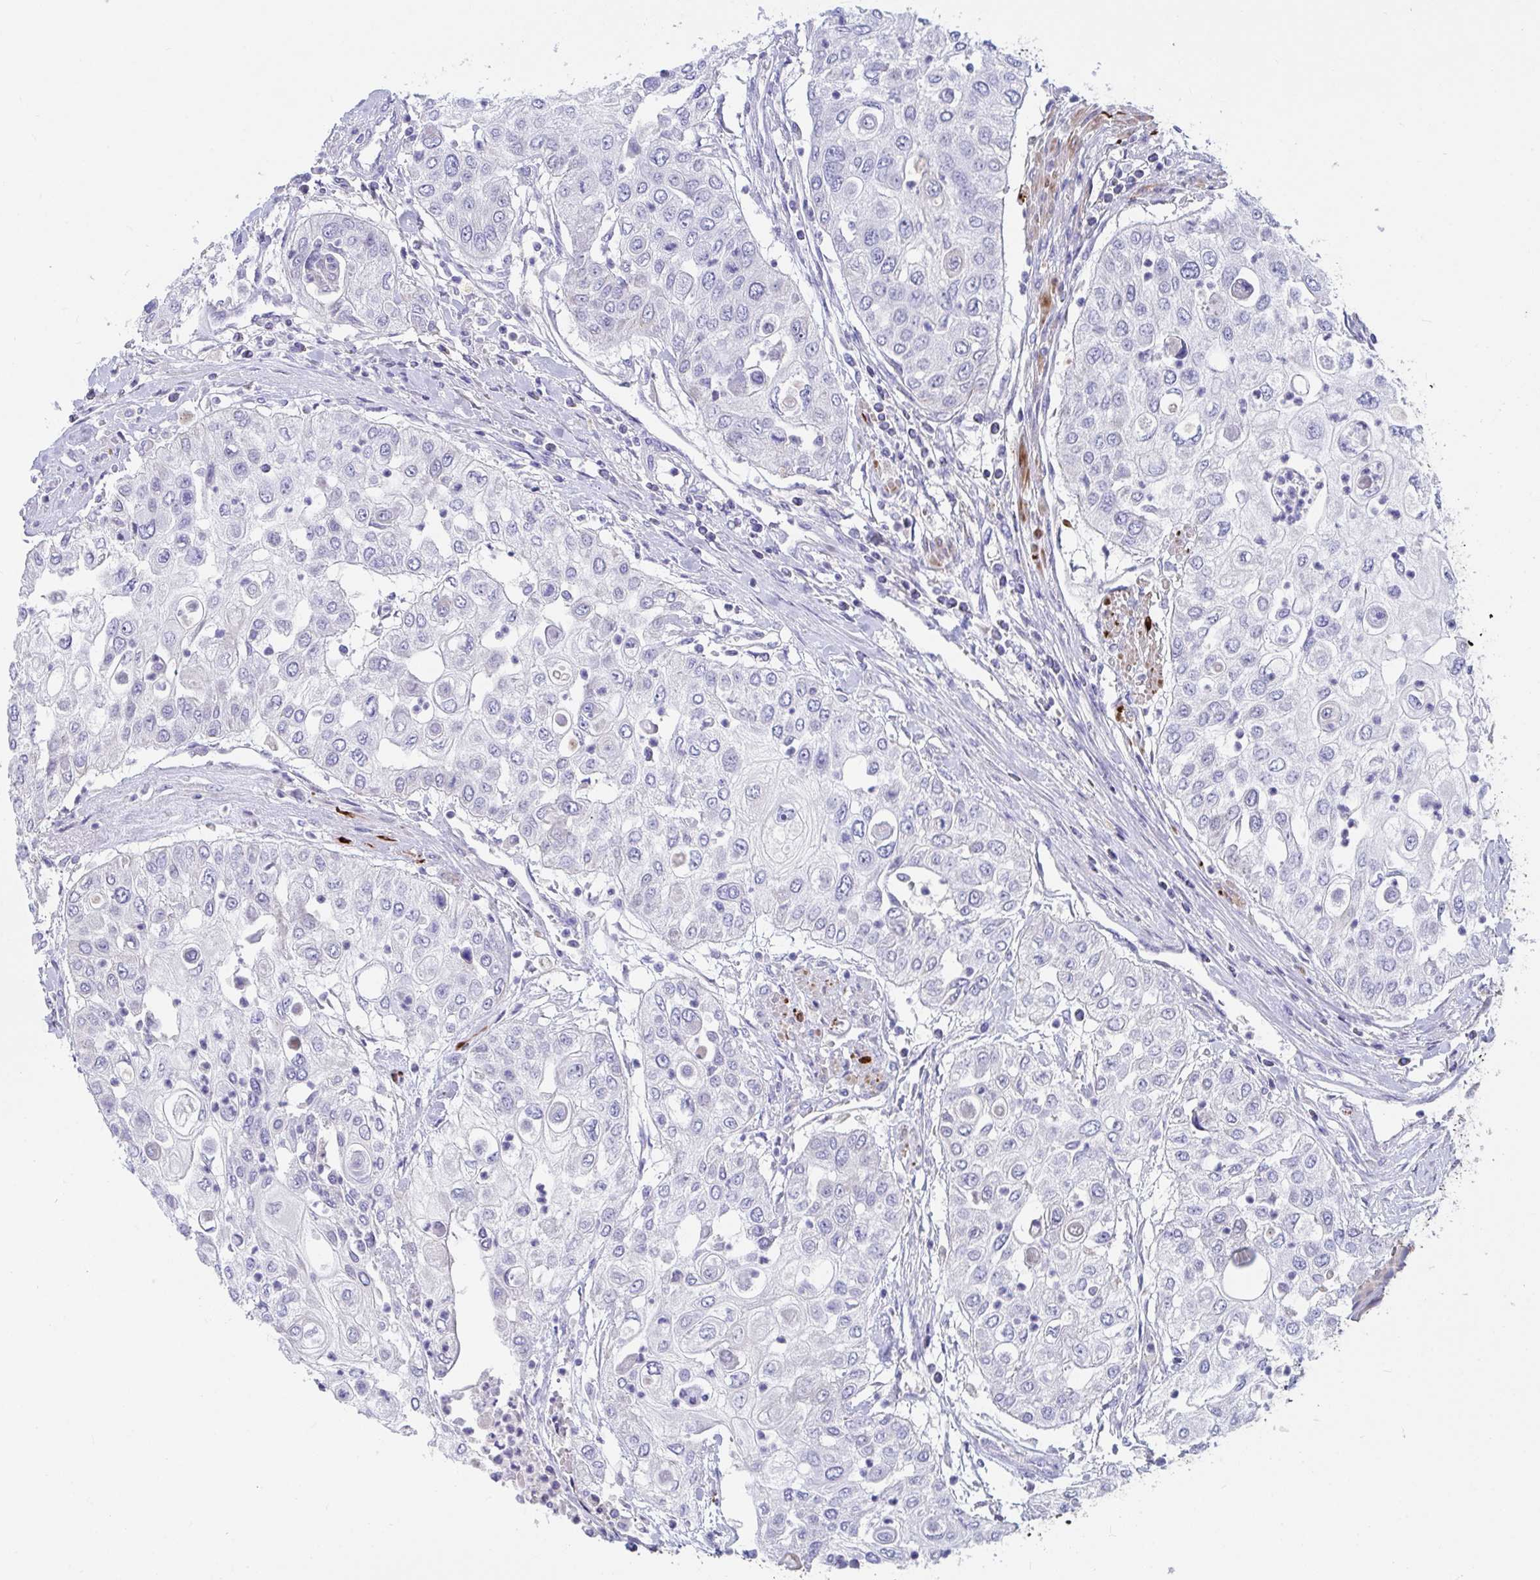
{"staining": {"intensity": "negative", "quantity": "none", "location": "none"}, "tissue": "urothelial cancer", "cell_type": "Tumor cells", "image_type": "cancer", "snomed": [{"axis": "morphology", "description": "Urothelial carcinoma, High grade"}, {"axis": "topography", "description": "Urinary bladder"}], "caption": "An immunohistochemistry histopathology image of urothelial carcinoma (high-grade) is shown. There is no staining in tumor cells of urothelial carcinoma (high-grade). The staining is performed using DAB (3,3'-diaminobenzidine) brown chromogen with nuclei counter-stained in using hematoxylin.", "gene": "ZNF561", "patient": {"sex": "female", "age": 79}}